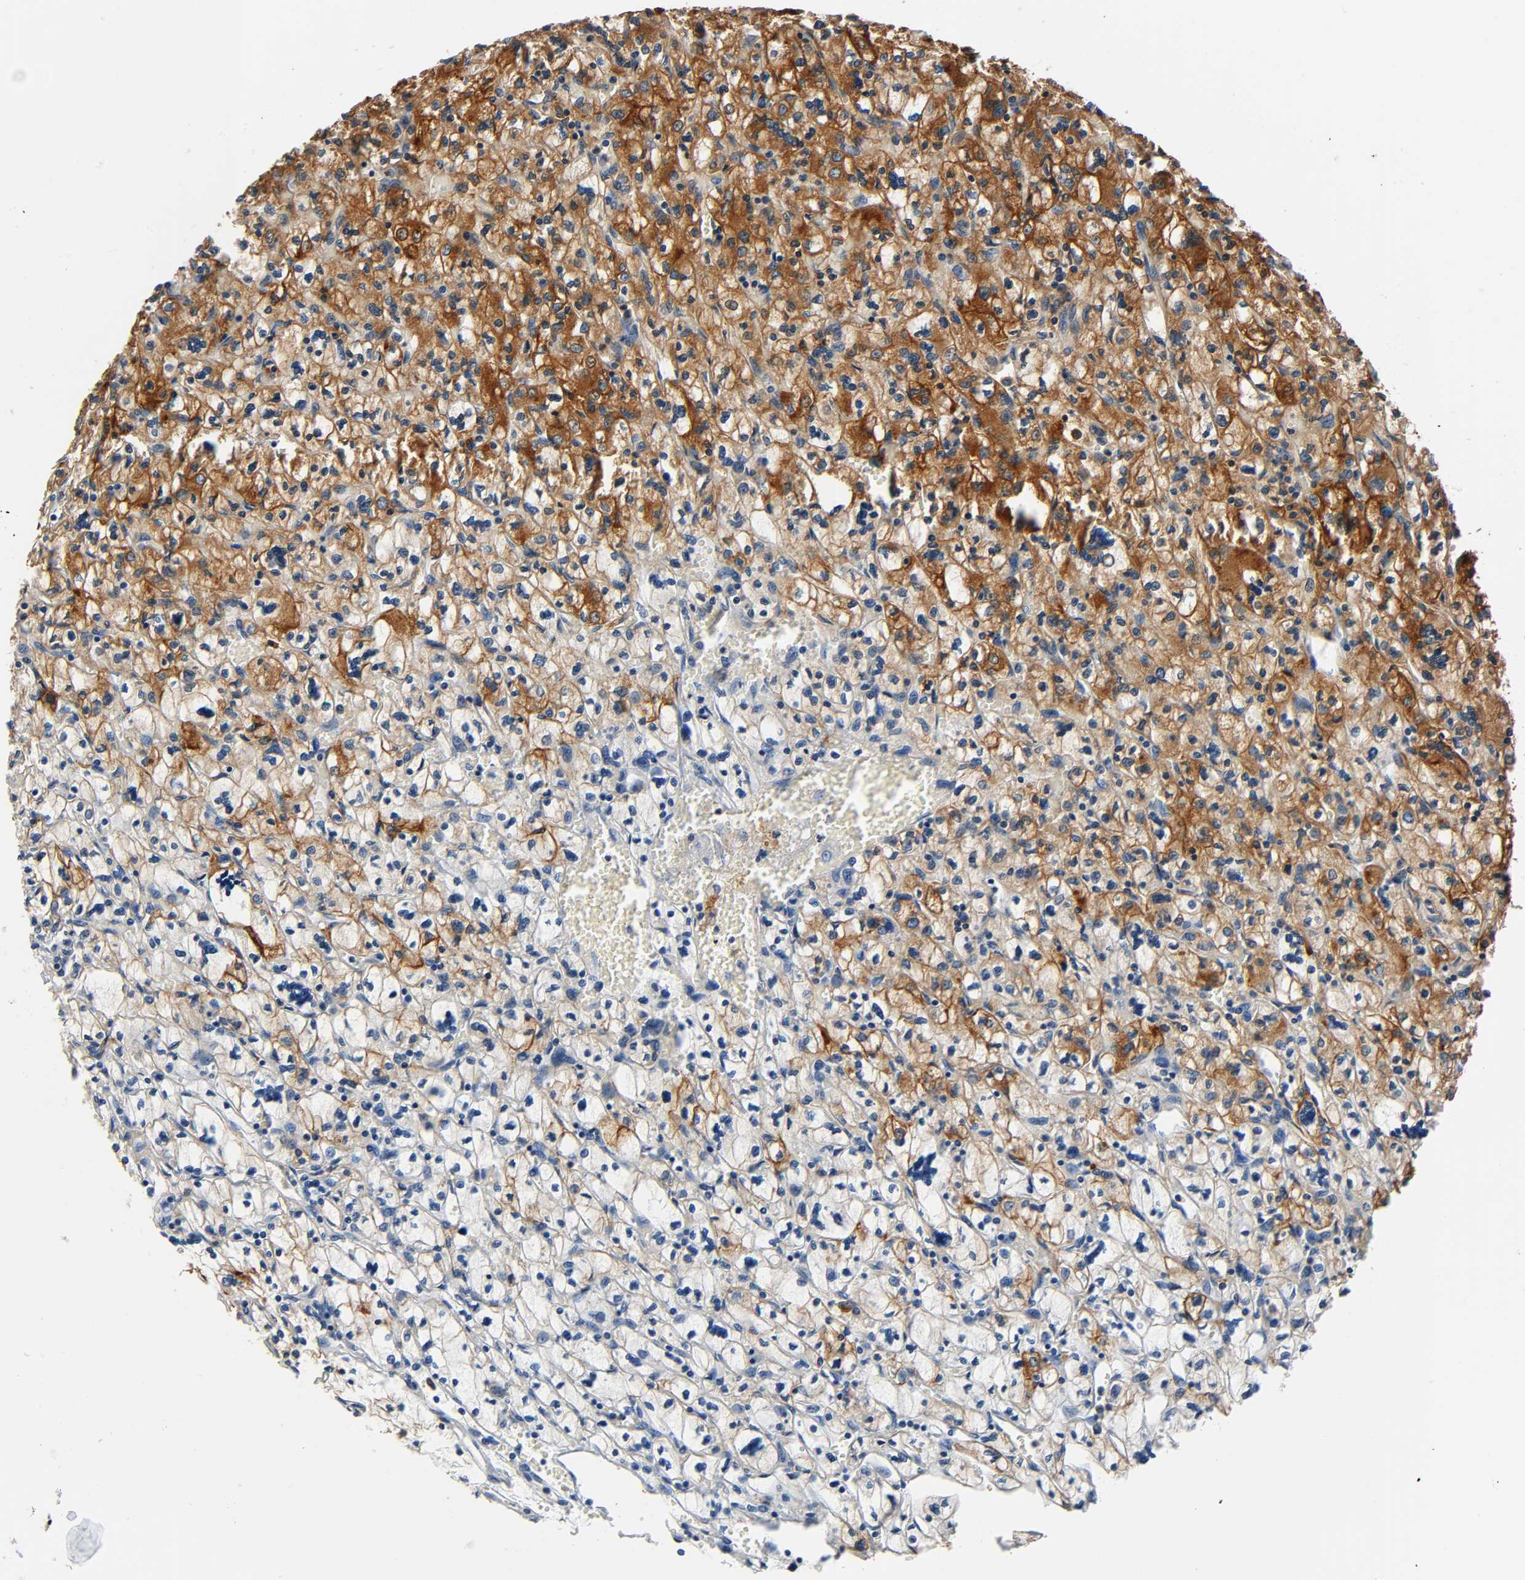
{"staining": {"intensity": "moderate", "quantity": "25%-75%", "location": "cytoplasmic/membranous"}, "tissue": "renal cancer", "cell_type": "Tumor cells", "image_type": "cancer", "snomed": [{"axis": "morphology", "description": "Adenocarcinoma, NOS"}, {"axis": "topography", "description": "Kidney"}], "caption": "This micrograph shows adenocarcinoma (renal) stained with immunohistochemistry (IHC) to label a protein in brown. The cytoplasmic/membranous of tumor cells show moderate positivity for the protein. Nuclei are counter-stained blue.", "gene": "ANPEP", "patient": {"sex": "female", "age": 83}}